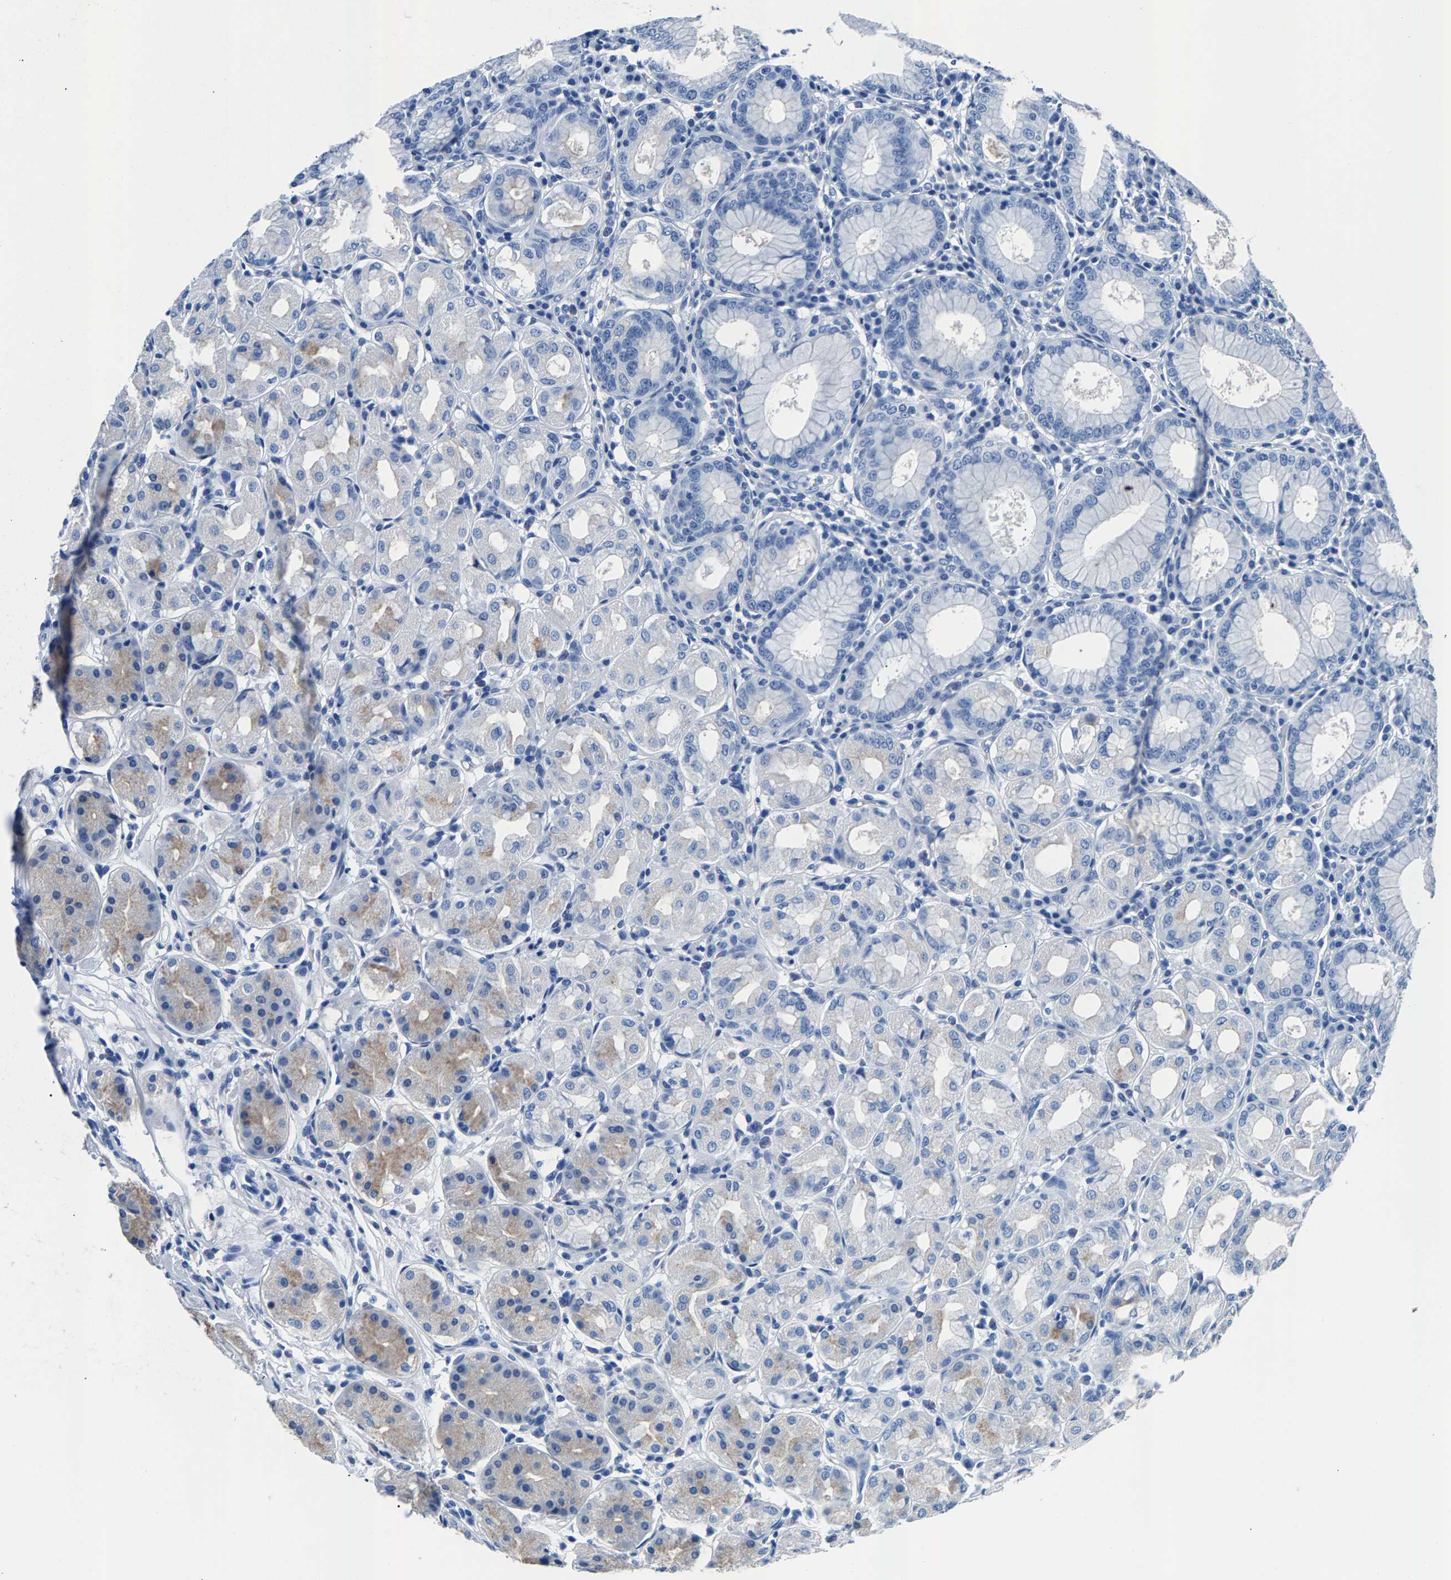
{"staining": {"intensity": "weak", "quantity": "<25%", "location": "cytoplasmic/membranous"}, "tissue": "stomach", "cell_type": "Glandular cells", "image_type": "normal", "snomed": [{"axis": "morphology", "description": "Normal tissue, NOS"}, {"axis": "topography", "description": "Stomach"}, {"axis": "topography", "description": "Stomach, lower"}], "caption": "IHC histopathology image of benign stomach stained for a protein (brown), which reveals no positivity in glandular cells.", "gene": "CPS1", "patient": {"sex": "female", "age": 56}}